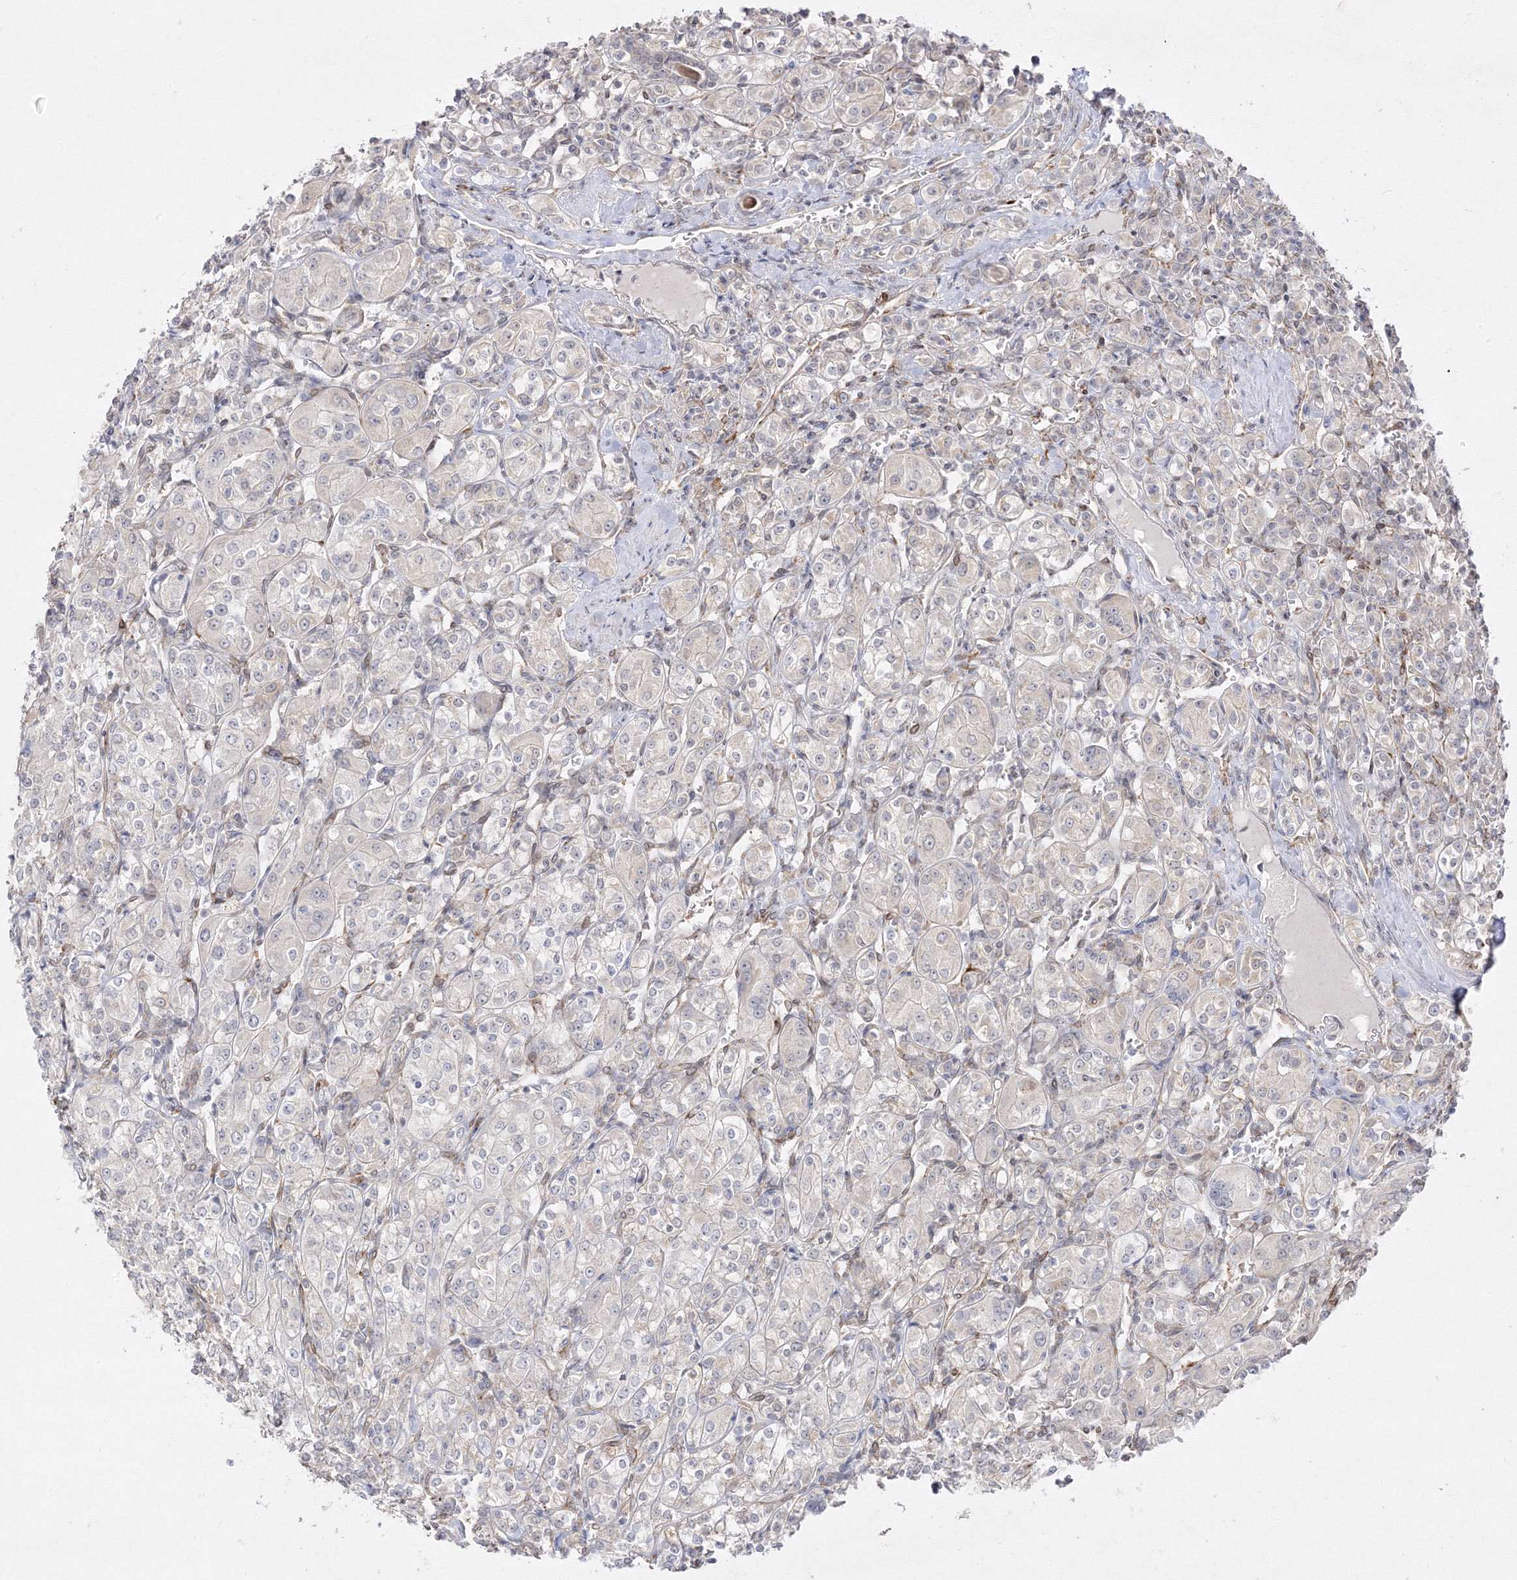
{"staining": {"intensity": "negative", "quantity": "none", "location": "none"}, "tissue": "renal cancer", "cell_type": "Tumor cells", "image_type": "cancer", "snomed": [{"axis": "morphology", "description": "Adenocarcinoma, NOS"}, {"axis": "topography", "description": "Kidney"}], "caption": "Photomicrograph shows no significant protein staining in tumor cells of adenocarcinoma (renal).", "gene": "C2CD2", "patient": {"sex": "male", "age": 77}}